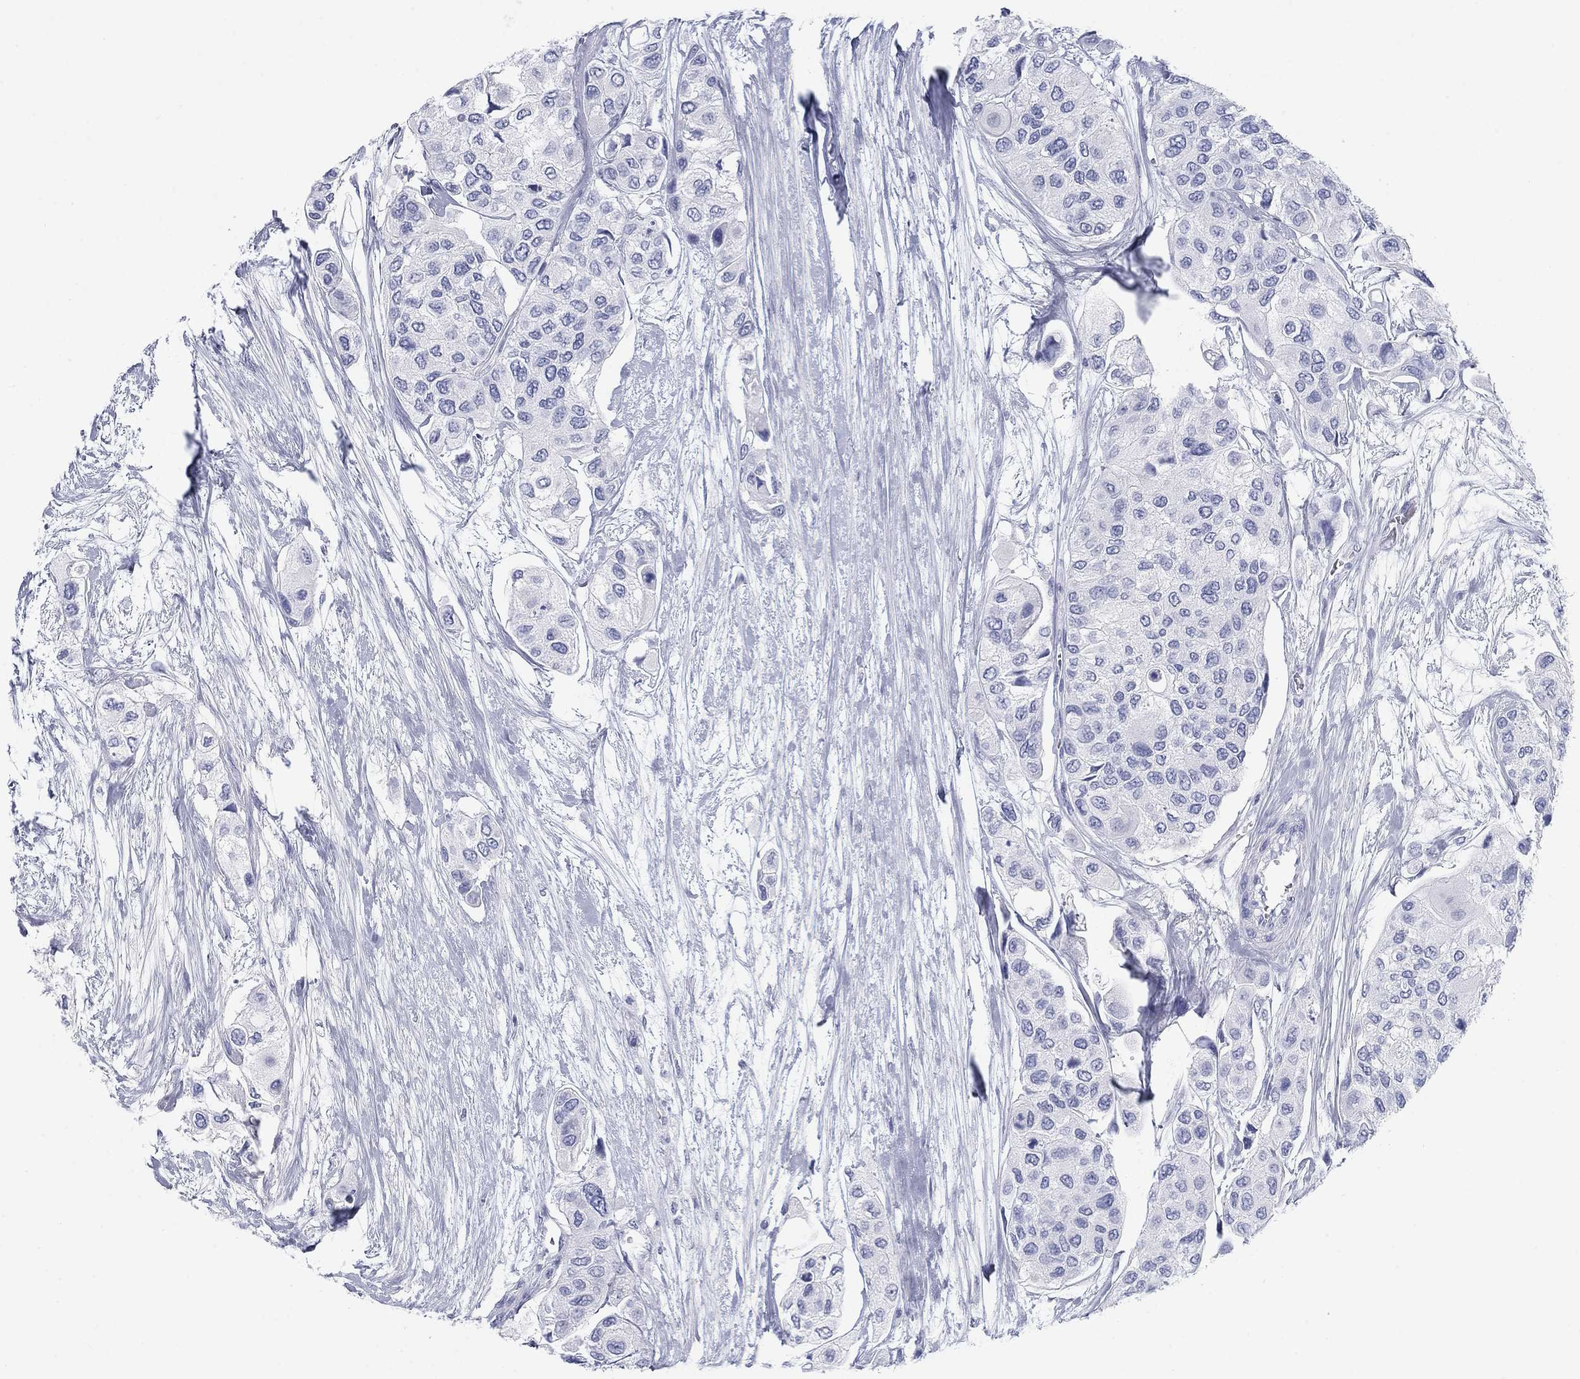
{"staining": {"intensity": "negative", "quantity": "none", "location": "none"}, "tissue": "urothelial cancer", "cell_type": "Tumor cells", "image_type": "cancer", "snomed": [{"axis": "morphology", "description": "Urothelial carcinoma, High grade"}, {"axis": "topography", "description": "Urinary bladder"}], "caption": "Tumor cells show no significant protein positivity in high-grade urothelial carcinoma. Nuclei are stained in blue.", "gene": "CALB1", "patient": {"sex": "male", "age": 77}}